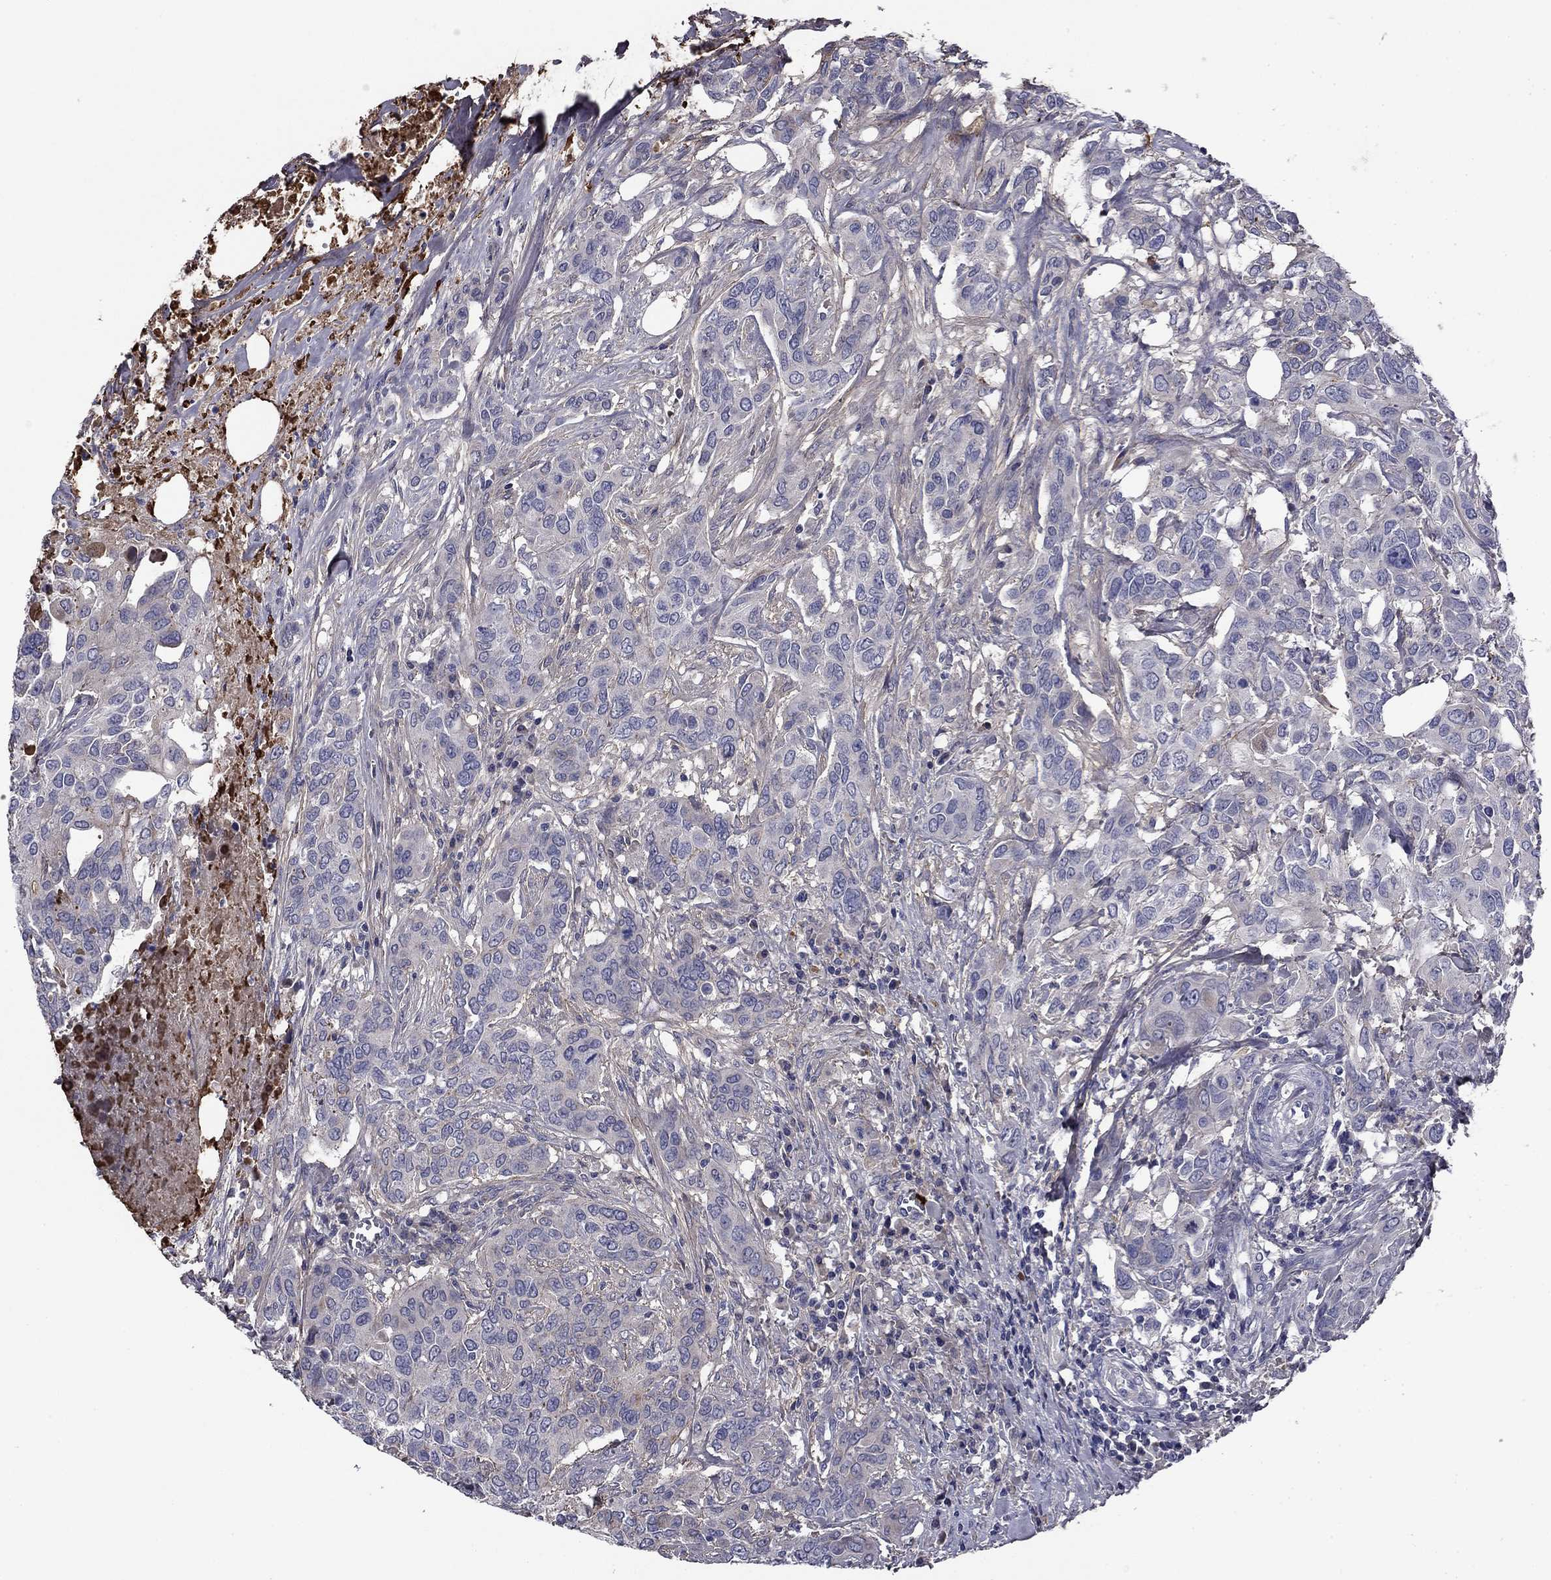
{"staining": {"intensity": "negative", "quantity": "none", "location": "none"}, "tissue": "urothelial cancer", "cell_type": "Tumor cells", "image_type": "cancer", "snomed": [{"axis": "morphology", "description": "Urothelial carcinoma, NOS"}, {"axis": "morphology", "description": "Urothelial carcinoma, High grade"}, {"axis": "topography", "description": "Urinary bladder"}], "caption": "Image shows no significant protein positivity in tumor cells of transitional cell carcinoma.", "gene": "COL2A1", "patient": {"sex": "male", "age": 63}}